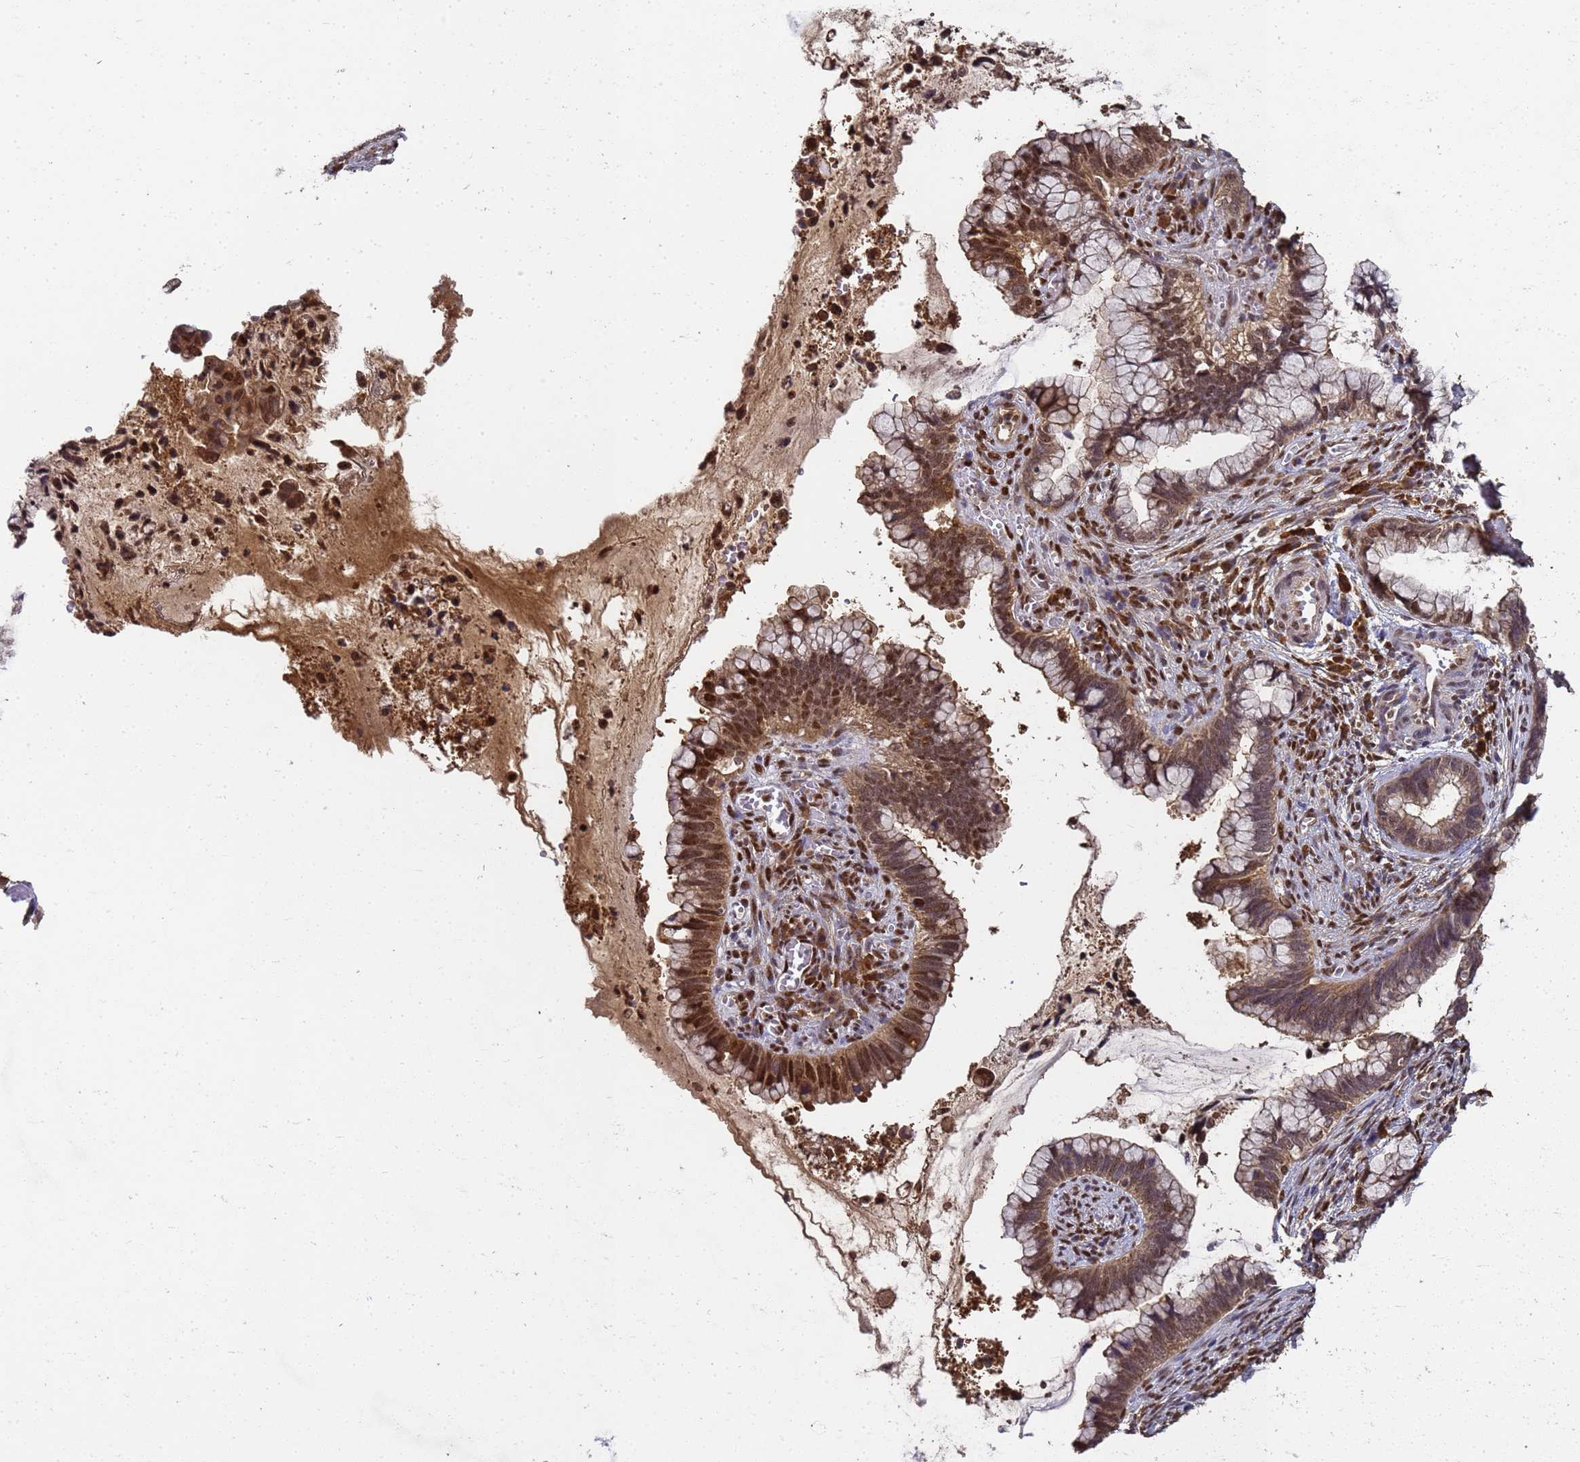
{"staining": {"intensity": "moderate", "quantity": ">75%", "location": "cytoplasmic/membranous,nuclear"}, "tissue": "cervical cancer", "cell_type": "Tumor cells", "image_type": "cancer", "snomed": [{"axis": "morphology", "description": "Adenocarcinoma, NOS"}, {"axis": "topography", "description": "Cervix"}], "caption": "Immunohistochemical staining of cervical cancer (adenocarcinoma) exhibits medium levels of moderate cytoplasmic/membranous and nuclear positivity in approximately >75% of tumor cells.", "gene": "SECISBP2", "patient": {"sex": "female", "age": 44}}